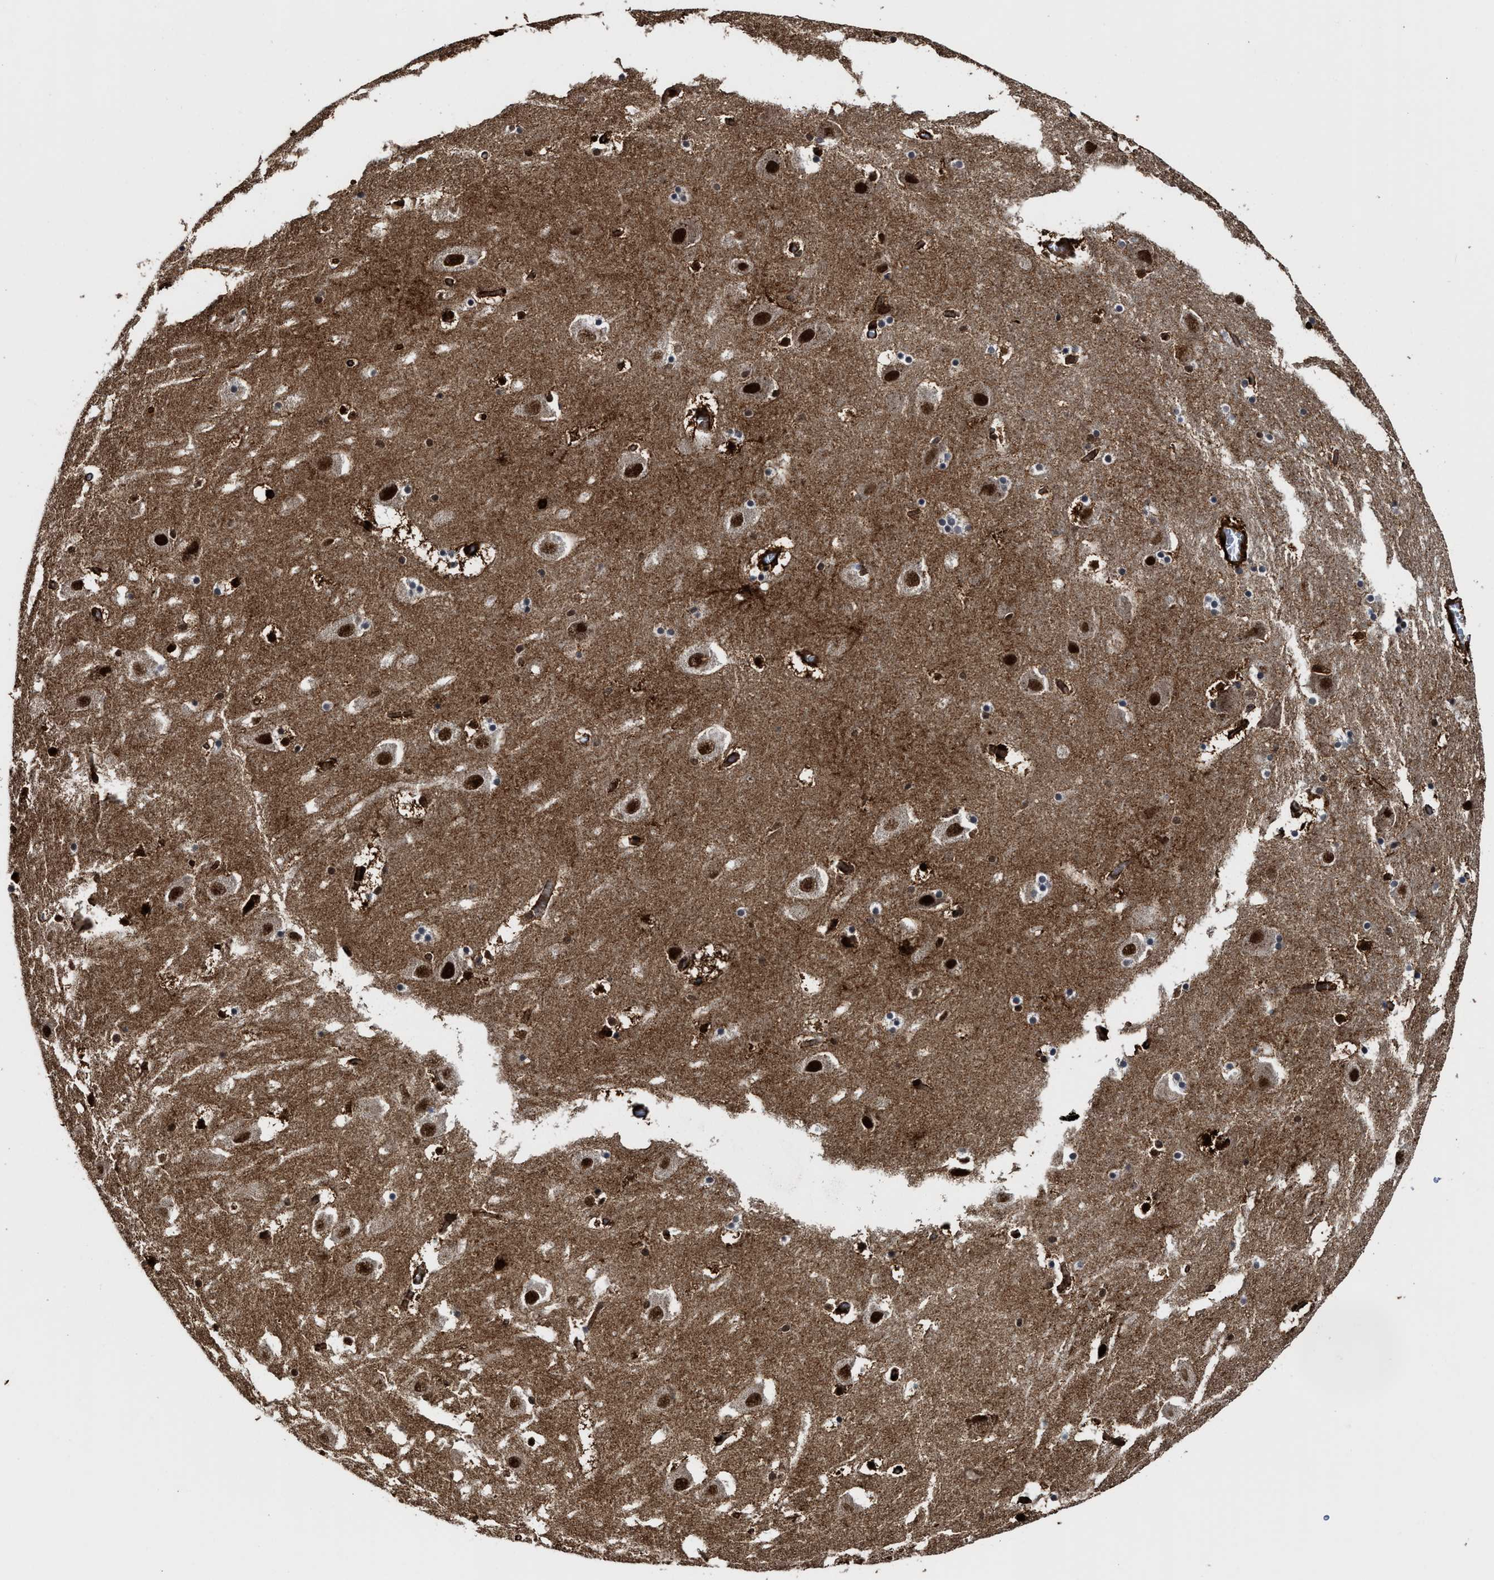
{"staining": {"intensity": "strong", "quantity": "25%-75%", "location": "cytoplasmic/membranous,nuclear"}, "tissue": "hippocampus", "cell_type": "Glial cells", "image_type": "normal", "snomed": [{"axis": "morphology", "description": "Normal tissue, NOS"}, {"axis": "topography", "description": "Hippocampus"}], "caption": "DAB (3,3'-diaminobenzidine) immunohistochemical staining of normal hippocampus demonstrates strong cytoplasmic/membranous,nuclear protein expression in about 25%-75% of glial cells. (IHC, brightfield microscopy, high magnification).", "gene": "SEPTIN2", "patient": {"sex": "male", "age": 45}}